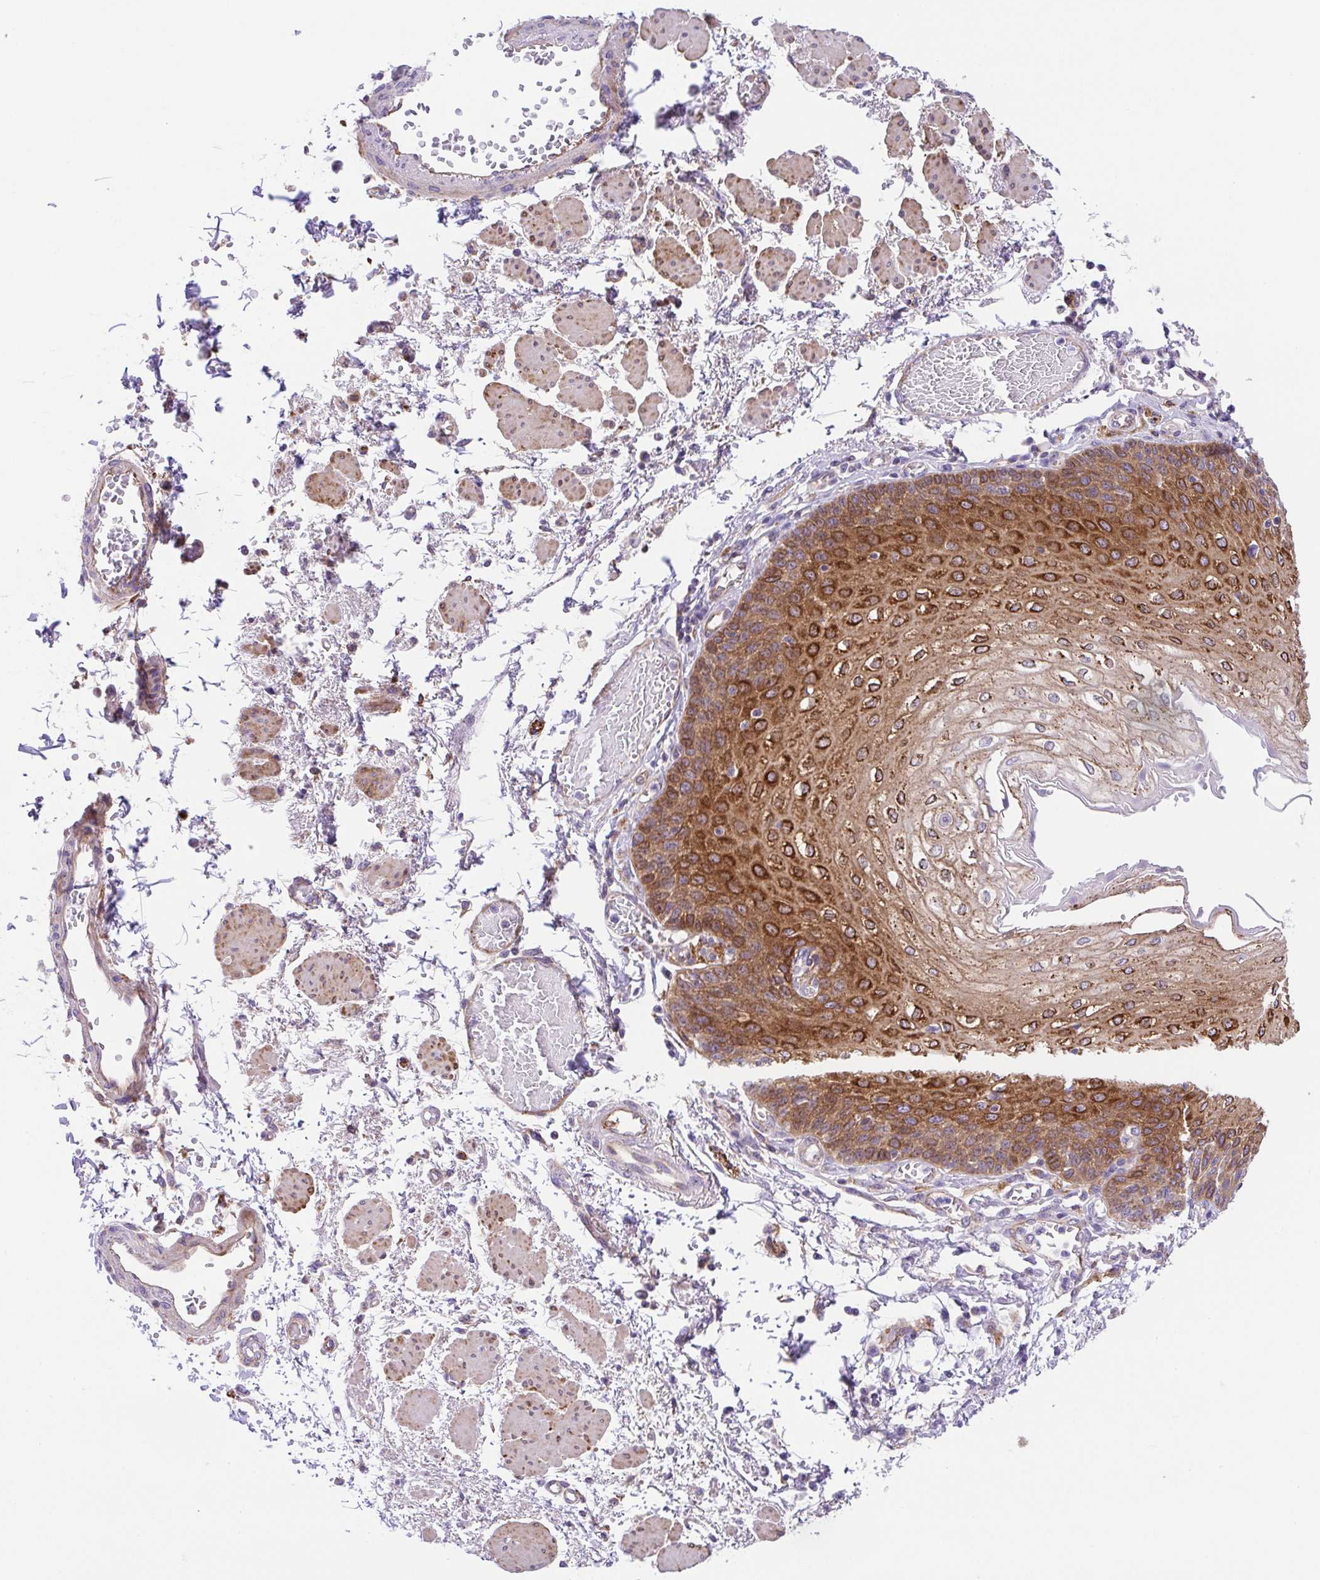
{"staining": {"intensity": "strong", "quantity": ">75%", "location": "cytoplasmic/membranous"}, "tissue": "esophagus", "cell_type": "Squamous epithelial cells", "image_type": "normal", "snomed": [{"axis": "morphology", "description": "Normal tissue, NOS"}, {"axis": "morphology", "description": "Adenocarcinoma, NOS"}, {"axis": "topography", "description": "Esophagus"}], "caption": "Protein expression analysis of benign esophagus shows strong cytoplasmic/membranous staining in approximately >75% of squamous epithelial cells.", "gene": "SLC13A1", "patient": {"sex": "male", "age": 81}}